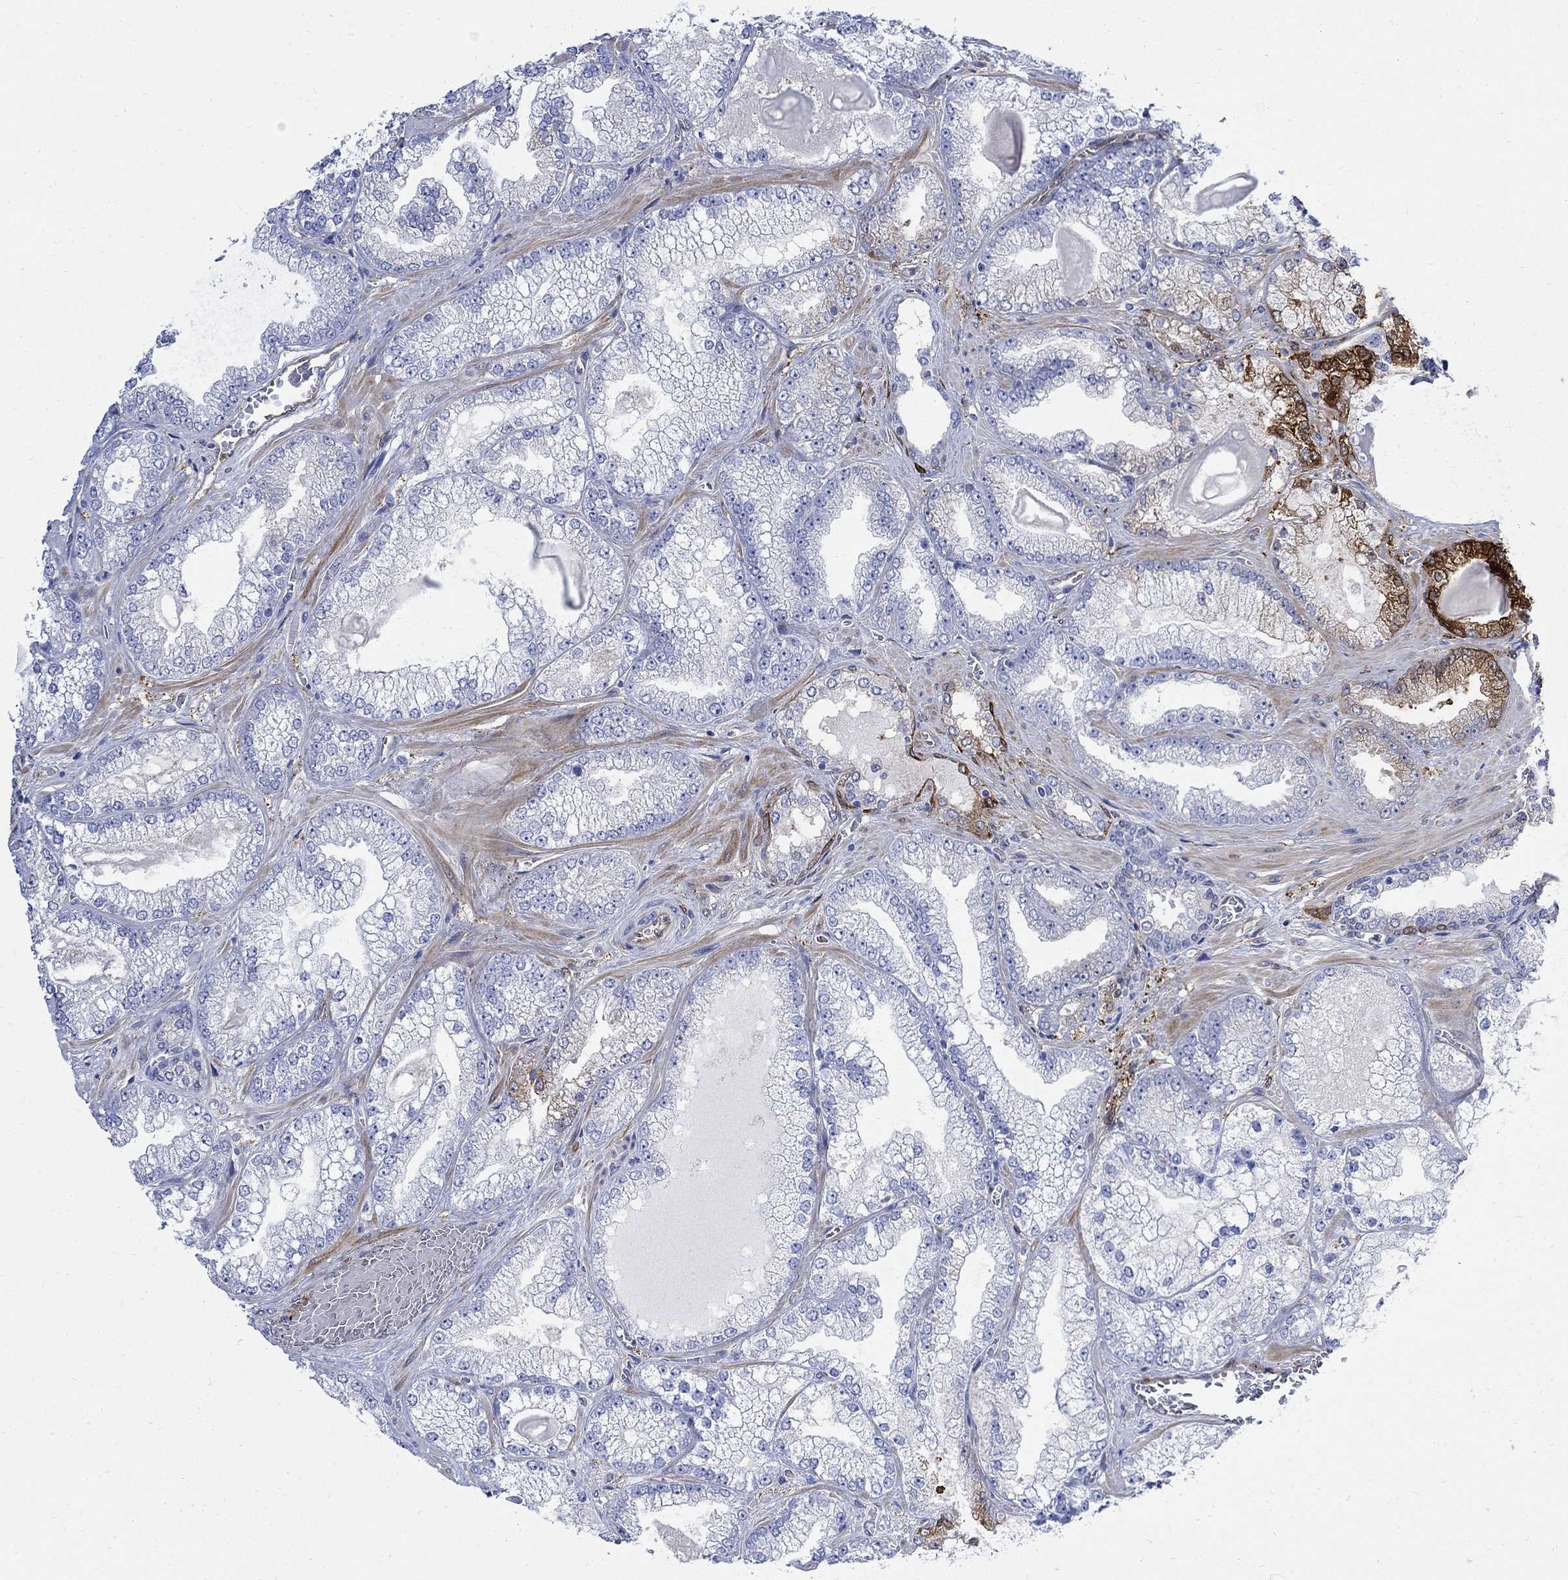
{"staining": {"intensity": "negative", "quantity": "none", "location": "none"}, "tissue": "prostate cancer", "cell_type": "Tumor cells", "image_type": "cancer", "snomed": [{"axis": "morphology", "description": "Adenocarcinoma, Low grade"}, {"axis": "topography", "description": "Prostate"}], "caption": "A high-resolution micrograph shows IHC staining of prostate adenocarcinoma (low-grade), which demonstrates no significant positivity in tumor cells. (DAB (3,3'-diaminobenzidine) immunohistochemistry visualized using brightfield microscopy, high magnification).", "gene": "TGM2", "patient": {"sex": "male", "age": 57}}